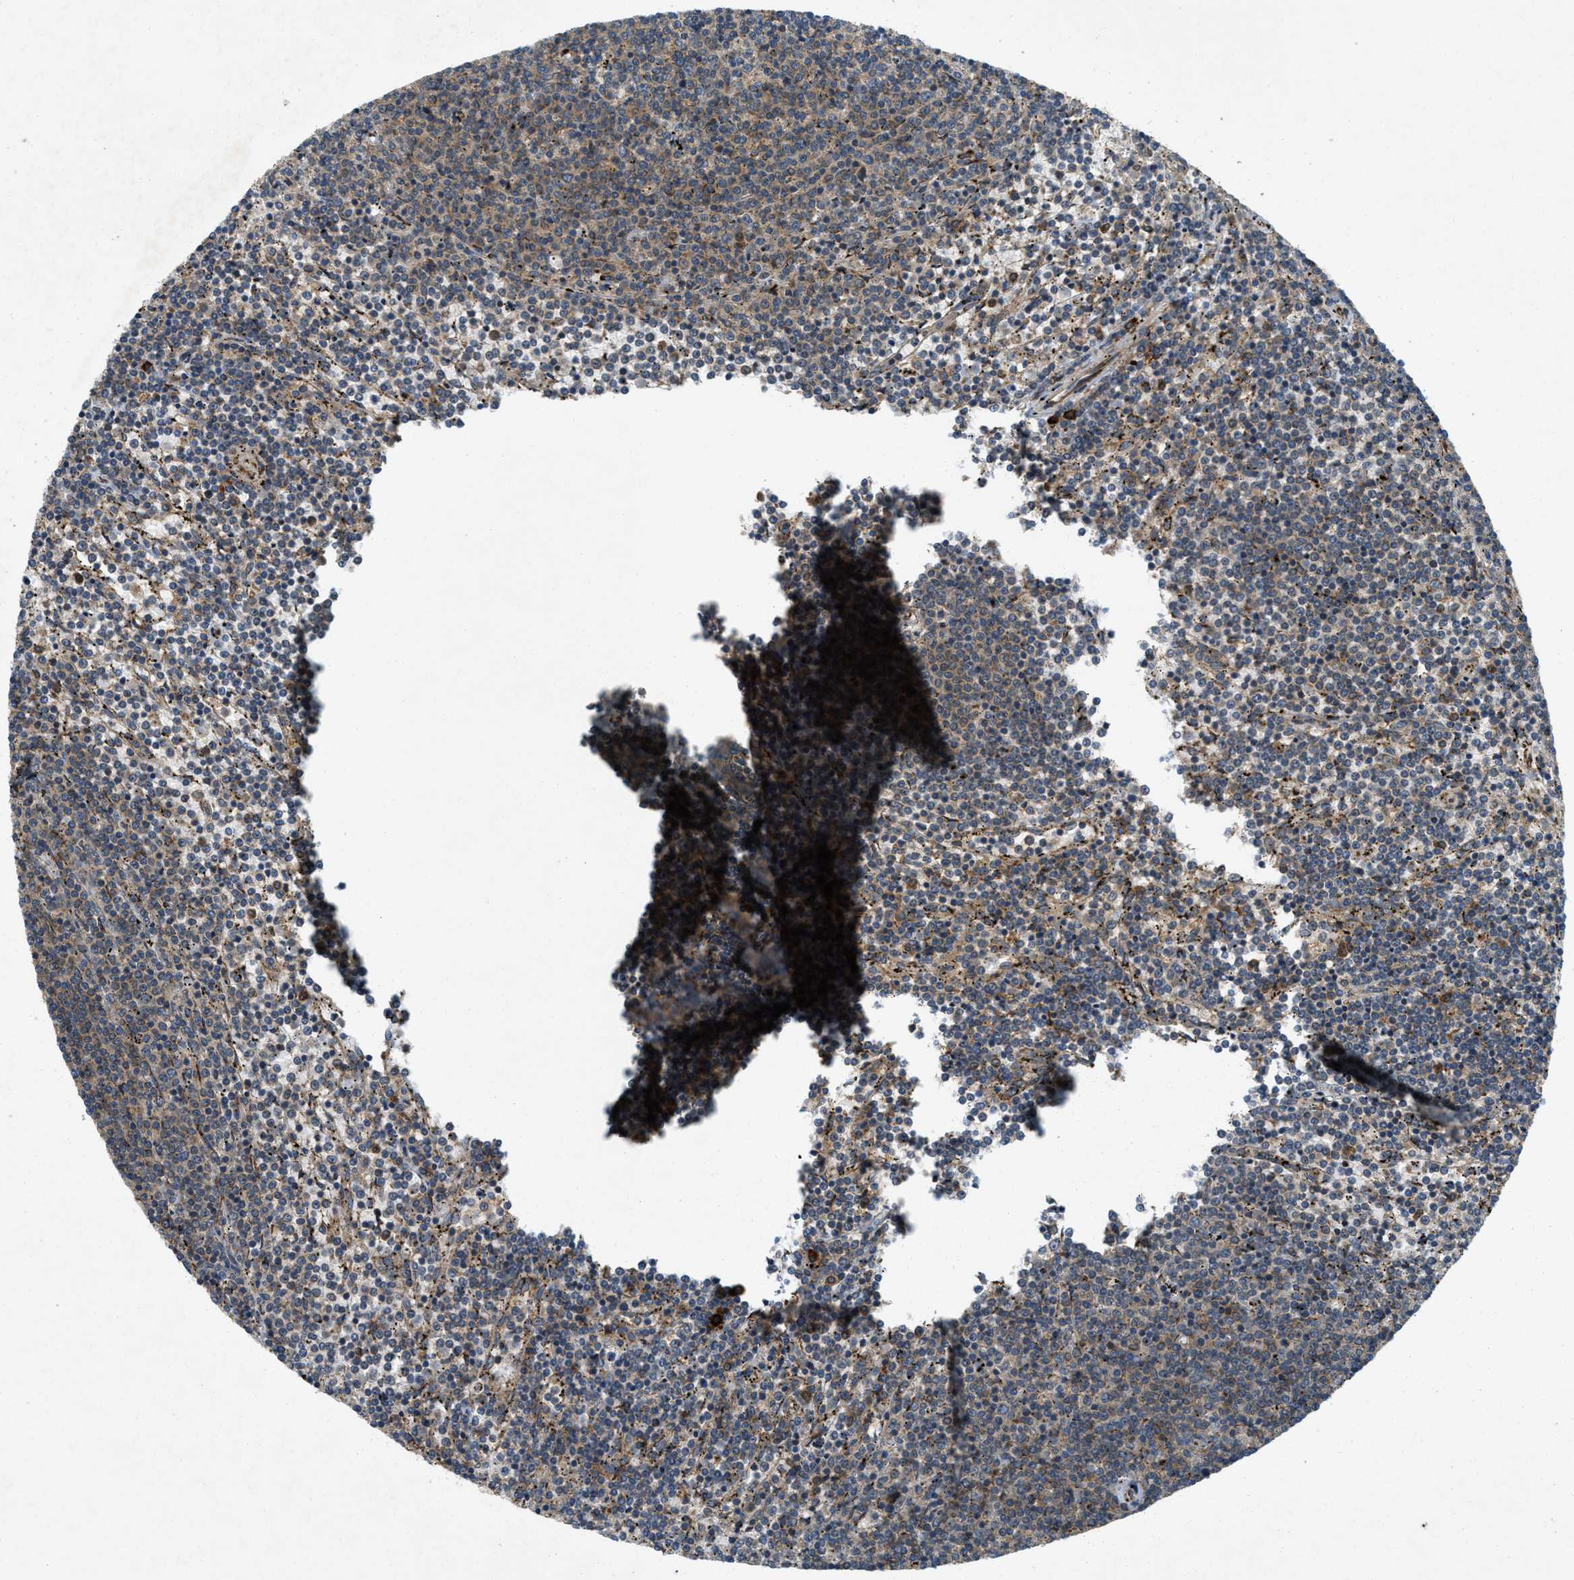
{"staining": {"intensity": "weak", "quantity": "25%-75%", "location": "cytoplasmic/membranous"}, "tissue": "lymphoma", "cell_type": "Tumor cells", "image_type": "cancer", "snomed": [{"axis": "morphology", "description": "Malignant lymphoma, non-Hodgkin's type, Low grade"}, {"axis": "topography", "description": "Spleen"}], "caption": "There is low levels of weak cytoplasmic/membranous staining in tumor cells of malignant lymphoma, non-Hodgkin's type (low-grade), as demonstrated by immunohistochemical staining (brown color).", "gene": "PCDH18", "patient": {"sex": "female", "age": 50}}